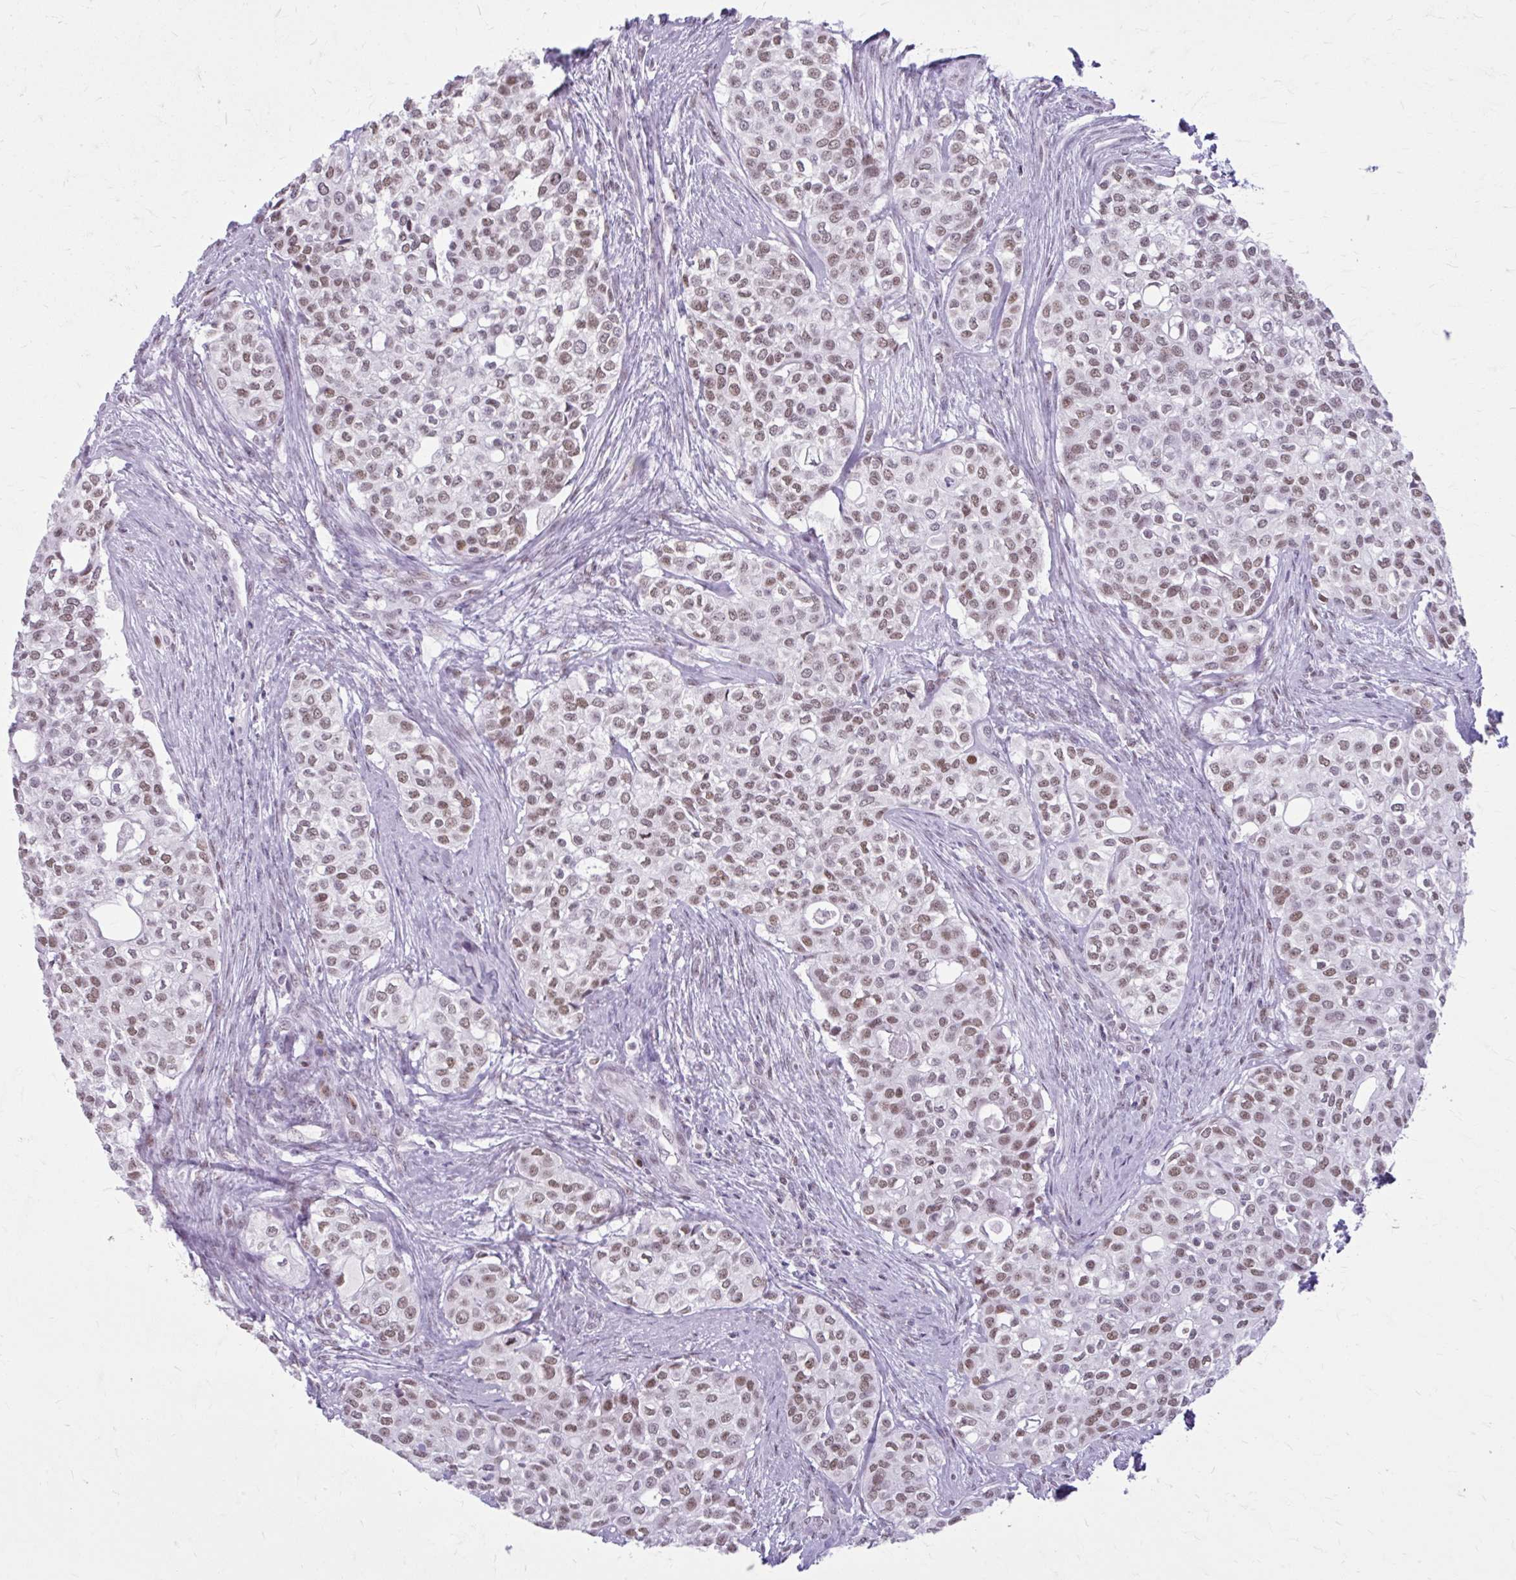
{"staining": {"intensity": "moderate", "quantity": ">75%", "location": "nuclear"}, "tissue": "head and neck cancer", "cell_type": "Tumor cells", "image_type": "cancer", "snomed": [{"axis": "morphology", "description": "Adenocarcinoma, NOS"}, {"axis": "topography", "description": "Head-Neck"}], "caption": "A brown stain shows moderate nuclear positivity of a protein in head and neck cancer tumor cells. (DAB IHC, brown staining for protein, blue staining for nuclei).", "gene": "PABIR1", "patient": {"sex": "male", "age": 81}}